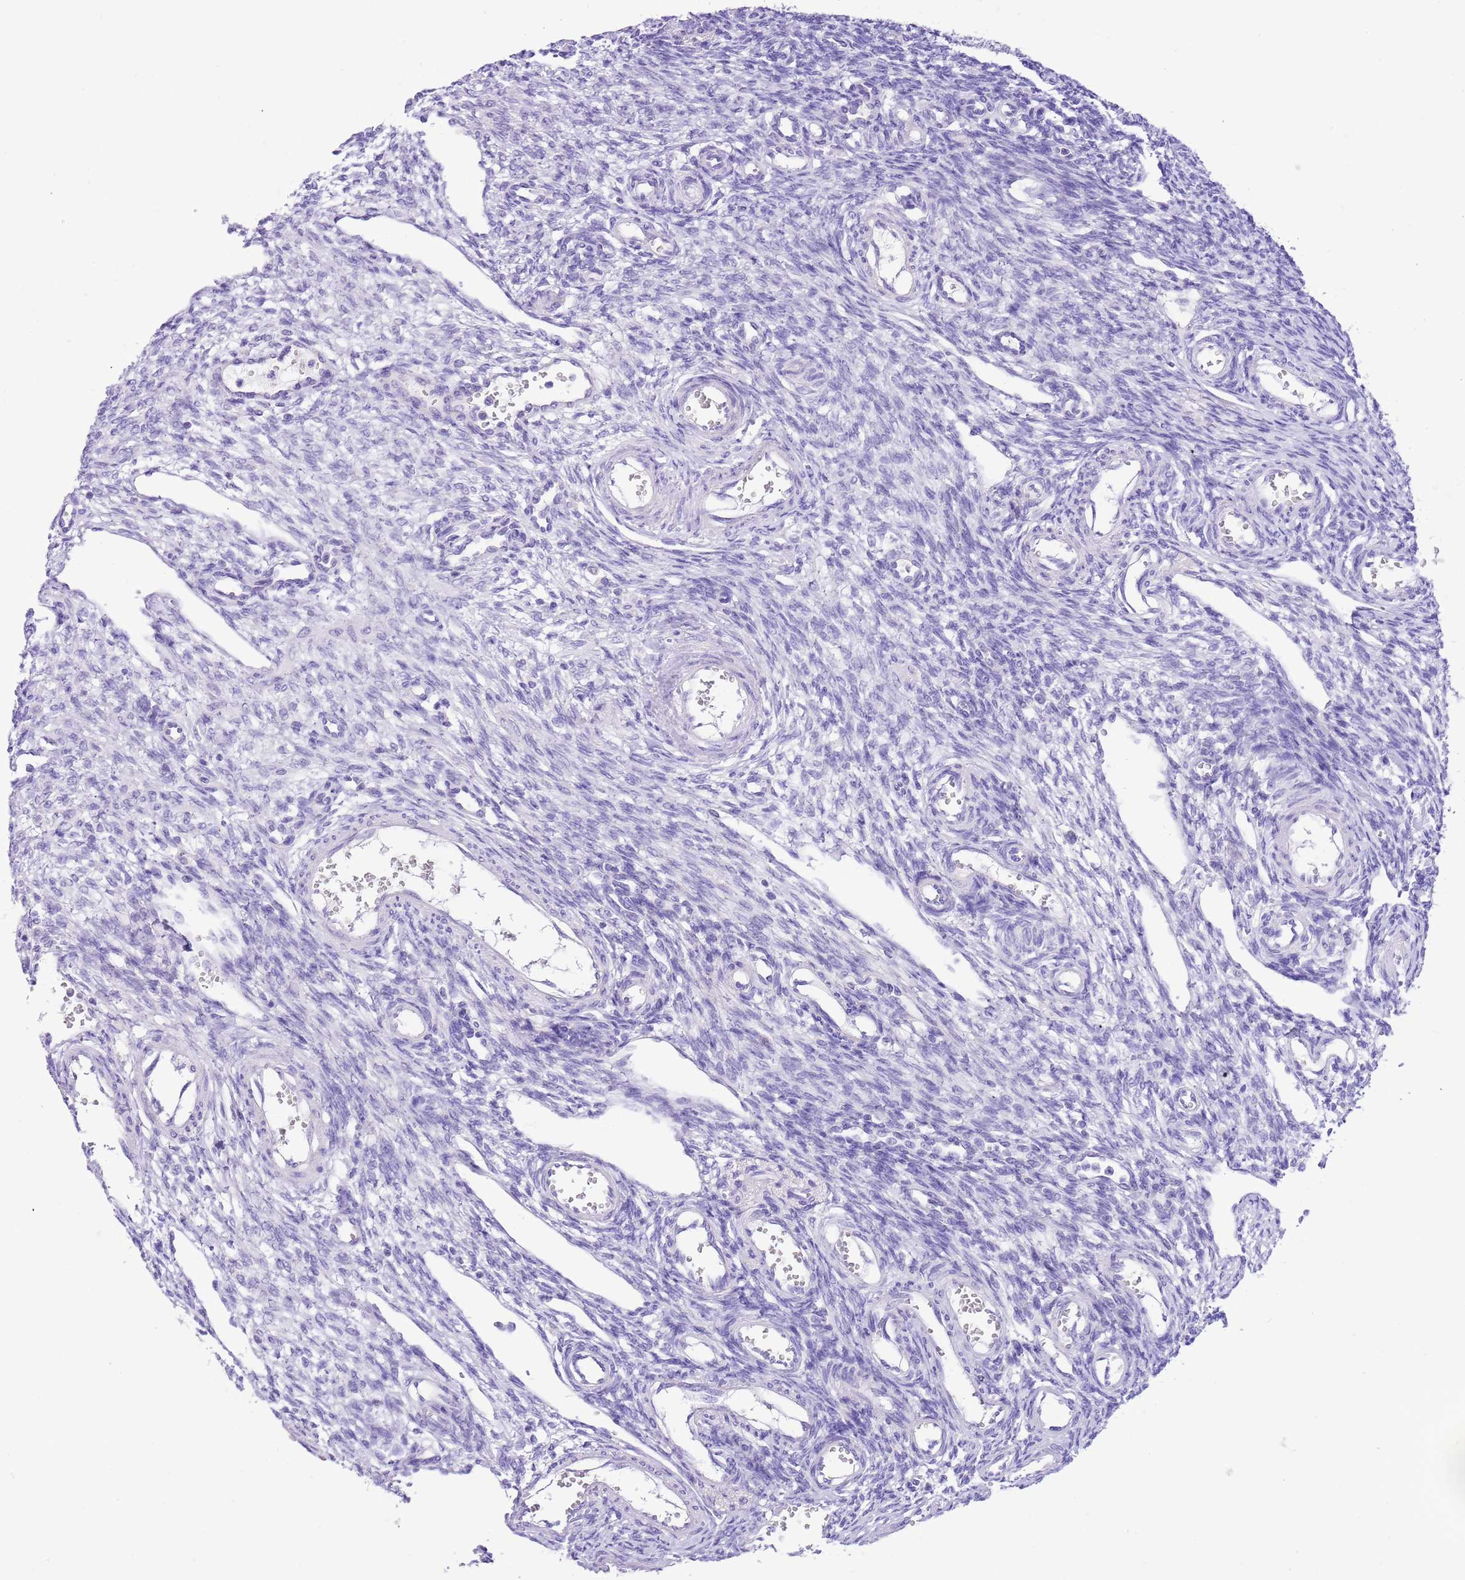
{"staining": {"intensity": "negative", "quantity": "none", "location": "none"}, "tissue": "ovary", "cell_type": "Ovarian stroma cells", "image_type": "normal", "snomed": [{"axis": "morphology", "description": "Normal tissue, NOS"}, {"axis": "morphology", "description": "Cyst, NOS"}, {"axis": "topography", "description": "Ovary"}], "caption": "The image exhibits no staining of ovarian stroma cells in unremarkable ovary.", "gene": "R3HDM4", "patient": {"sex": "female", "age": 33}}